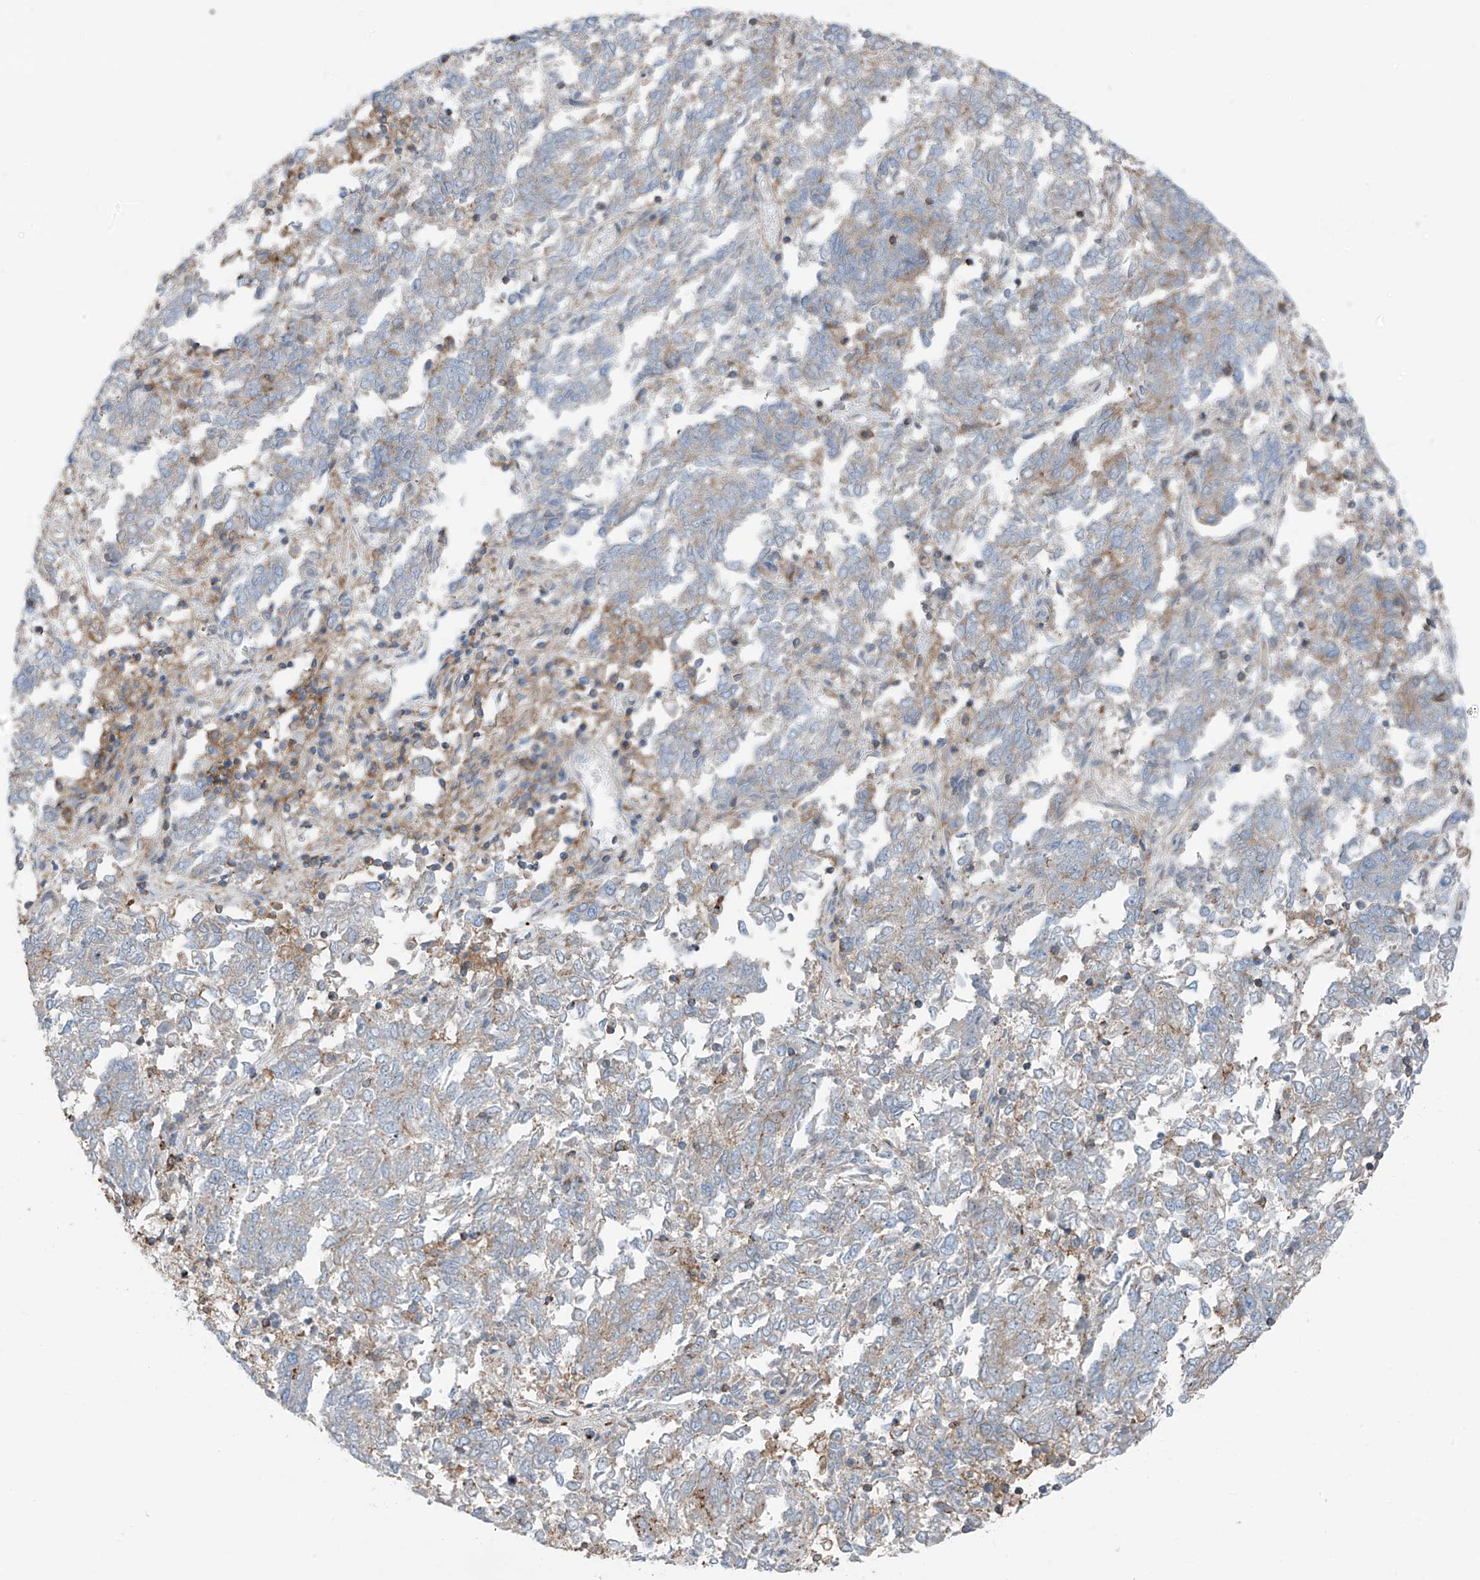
{"staining": {"intensity": "weak", "quantity": "<25%", "location": "cytoplasmic/membranous"}, "tissue": "endometrial cancer", "cell_type": "Tumor cells", "image_type": "cancer", "snomed": [{"axis": "morphology", "description": "Adenocarcinoma, NOS"}, {"axis": "topography", "description": "Endometrium"}], "caption": "This image is of endometrial cancer (adenocarcinoma) stained with immunohistochemistry to label a protein in brown with the nuclei are counter-stained blue. There is no expression in tumor cells.", "gene": "SLC1A5", "patient": {"sex": "female", "age": 80}}